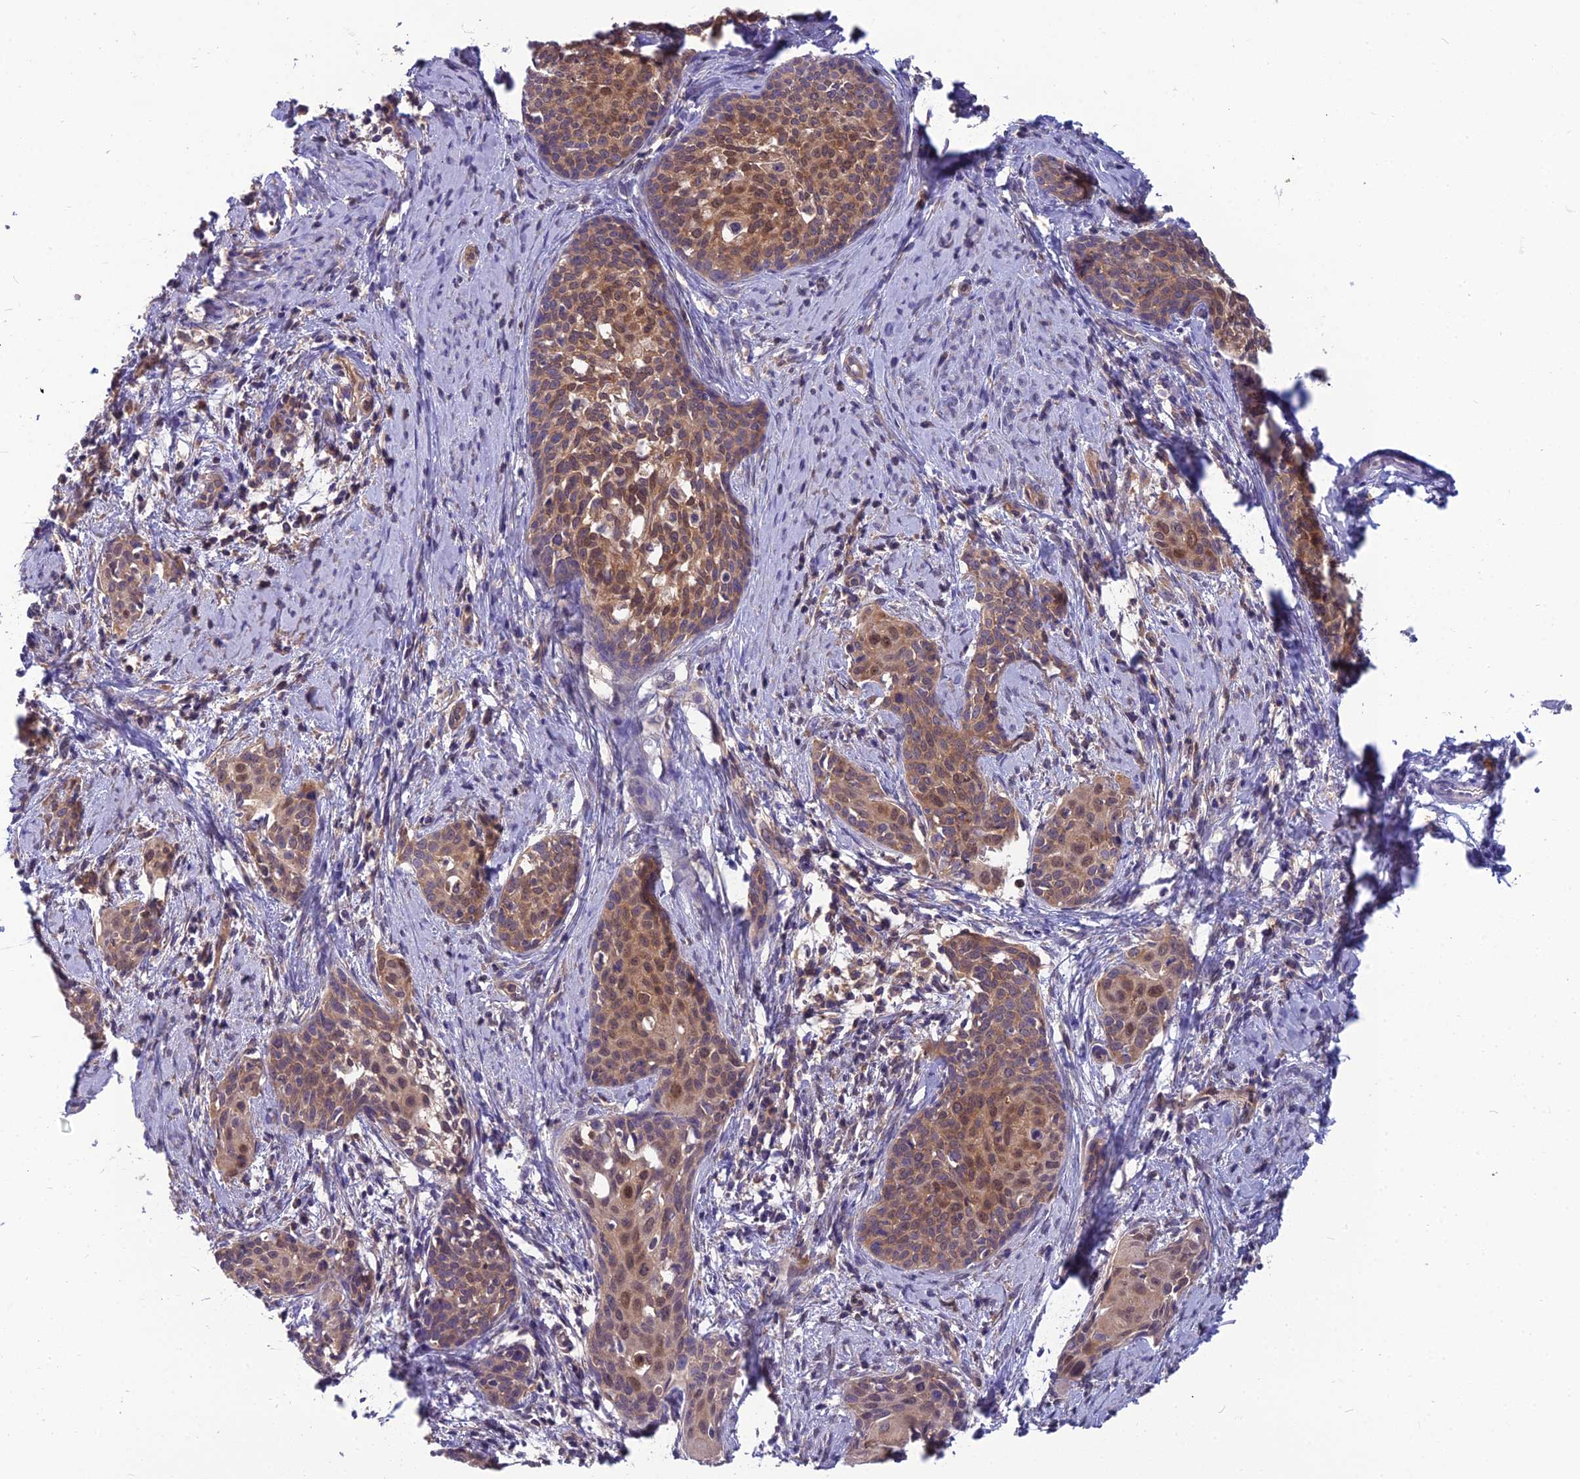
{"staining": {"intensity": "moderate", "quantity": ">75%", "location": "cytoplasmic/membranous,nuclear"}, "tissue": "cervical cancer", "cell_type": "Tumor cells", "image_type": "cancer", "snomed": [{"axis": "morphology", "description": "Squamous cell carcinoma, NOS"}, {"axis": "topography", "description": "Cervix"}], "caption": "A medium amount of moderate cytoplasmic/membranous and nuclear expression is appreciated in about >75% of tumor cells in cervical cancer tissue.", "gene": "MVD", "patient": {"sex": "female", "age": 52}}